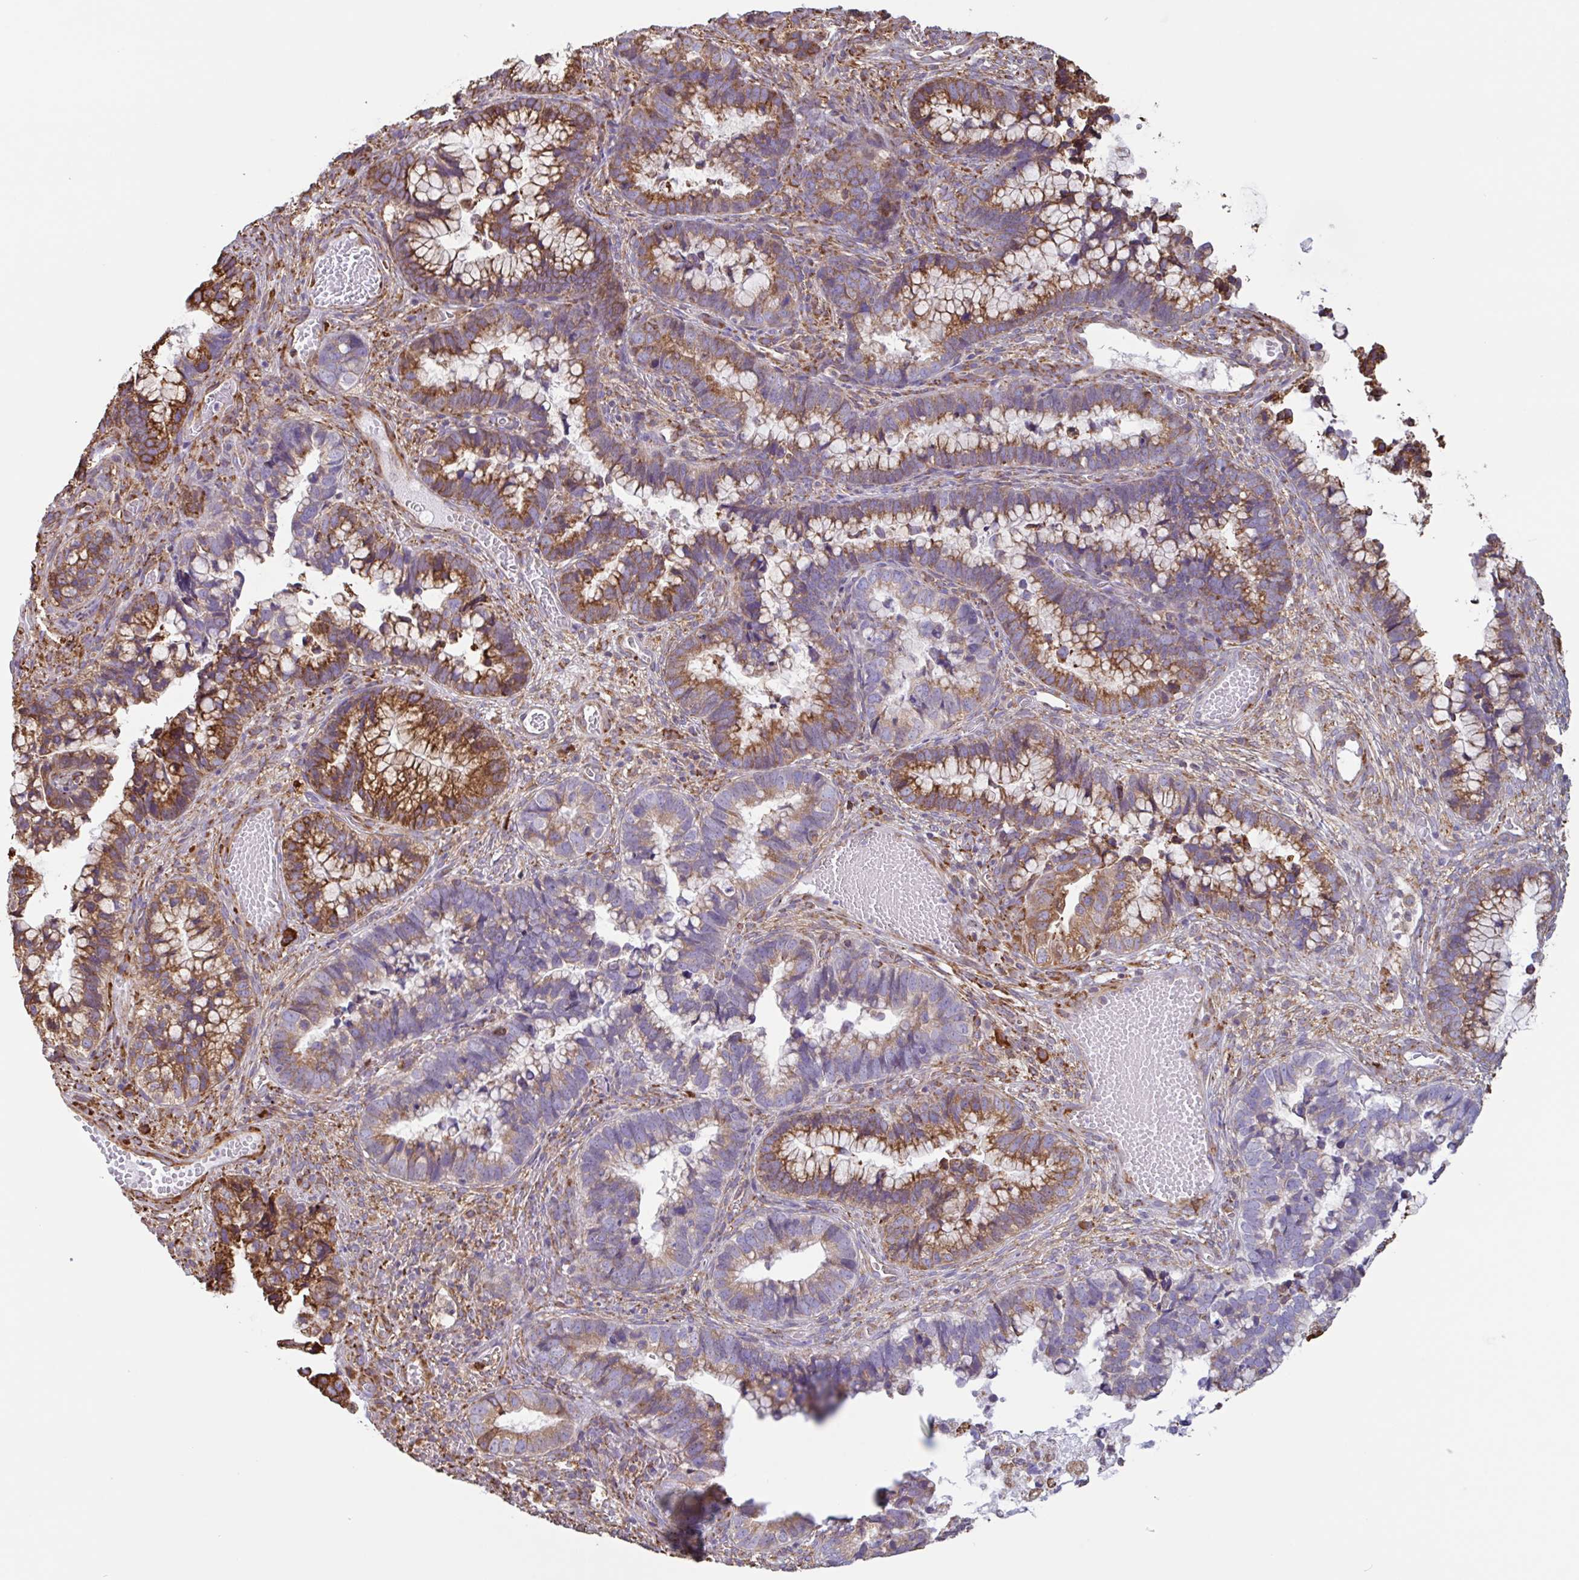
{"staining": {"intensity": "moderate", "quantity": ">75%", "location": "cytoplasmic/membranous"}, "tissue": "cervical cancer", "cell_type": "Tumor cells", "image_type": "cancer", "snomed": [{"axis": "morphology", "description": "Adenocarcinoma, NOS"}, {"axis": "topography", "description": "Cervix"}], "caption": "Immunohistochemical staining of human cervical cancer (adenocarcinoma) reveals moderate cytoplasmic/membranous protein staining in approximately >75% of tumor cells. The protein of interest is stained brown, and the nuclei are stained in blue (DAB IHC with brightfield microscopy, high magnification).", "gene": "DOK4", "patient": {"sex": "female", "age": 44}}